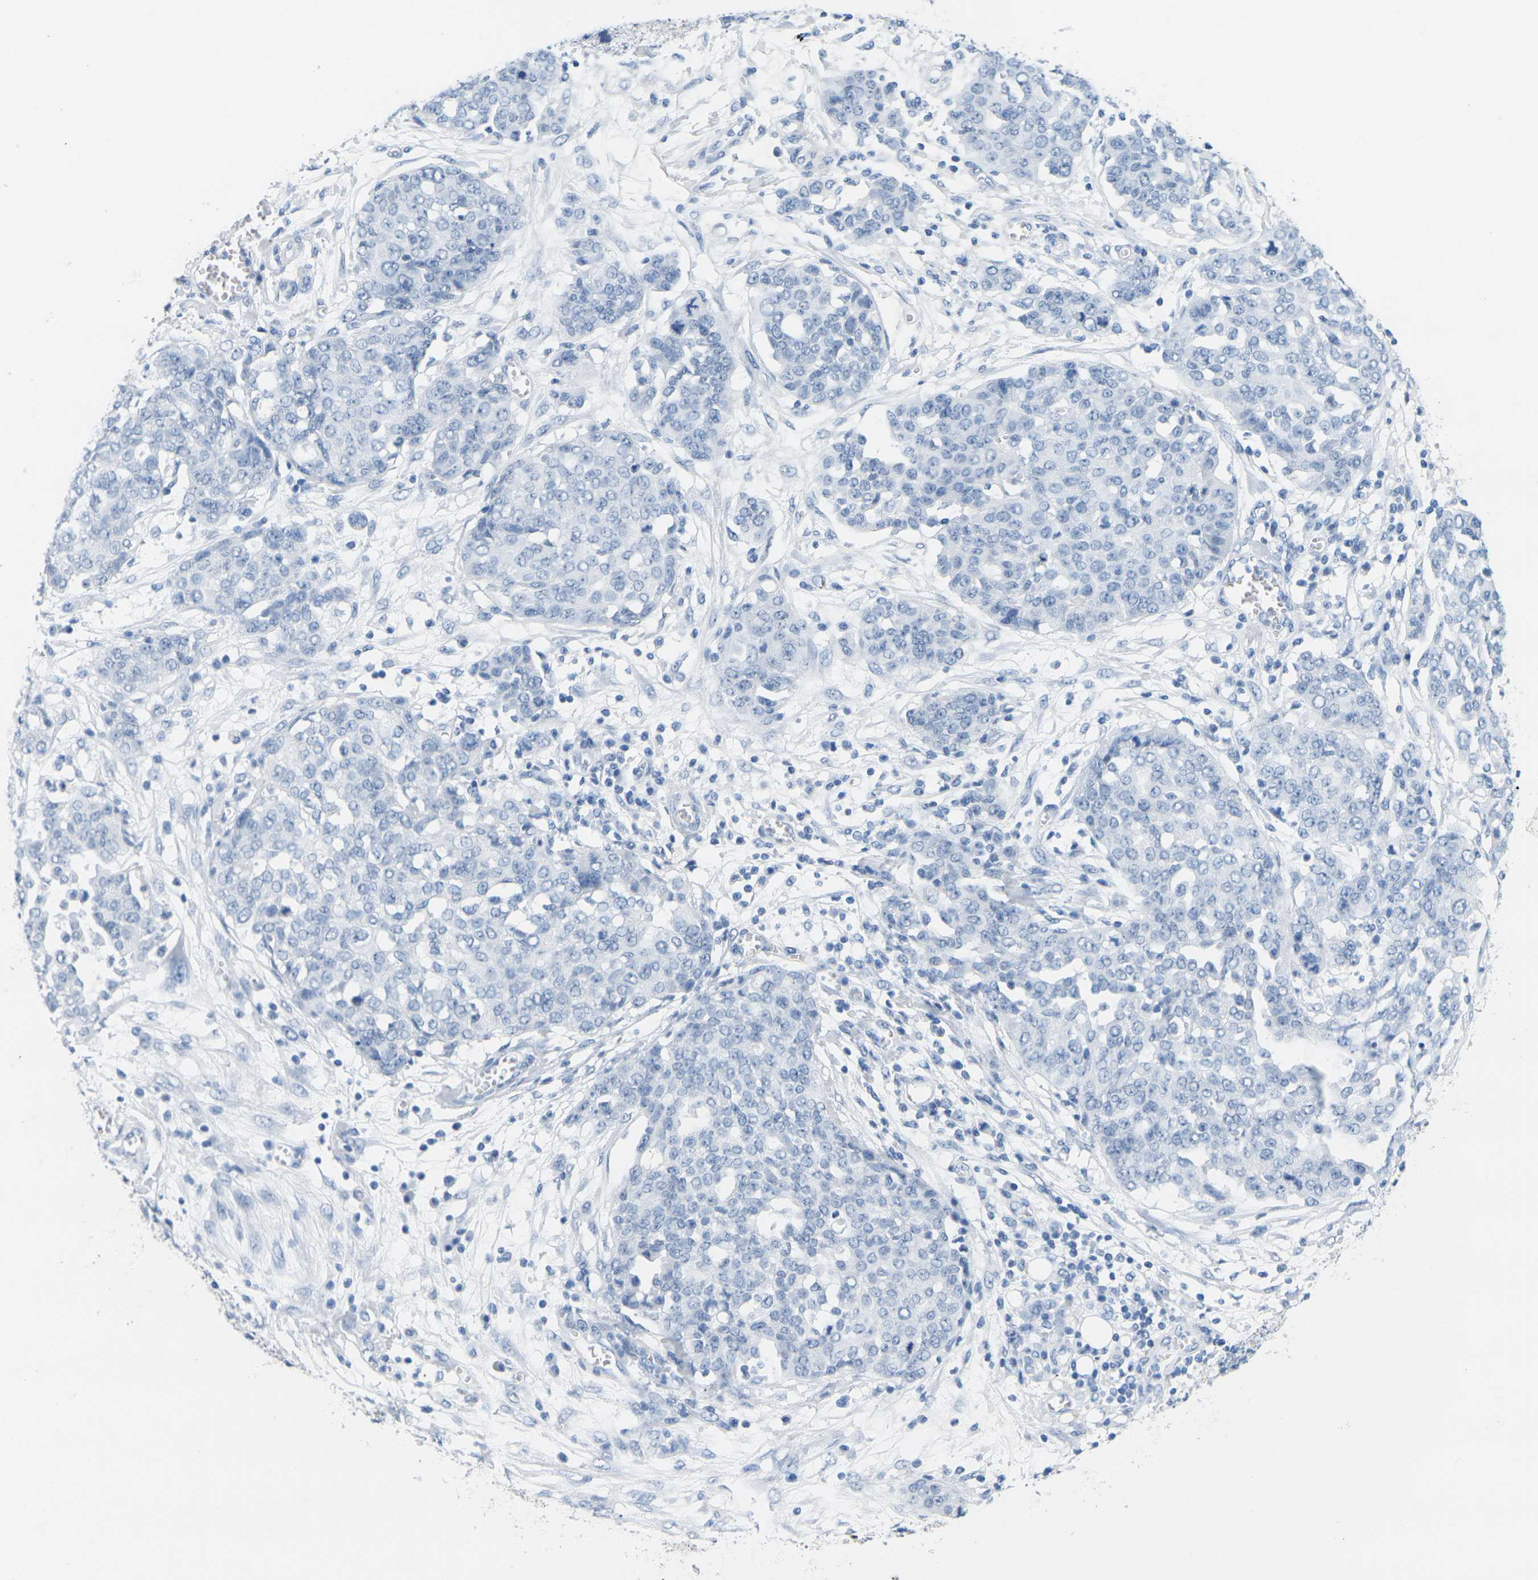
{"staining": {"intensity": "negative", "quantity": "none", "location": "none"}, "tissue": "ovarian cancer", "cell_type": "Tumor cells", "image_type": "cancer", "snomed": [{"axis": "morphology", "description": "Cystadenocarcinoma, serous, NOS"}, {"axis": "topography", "description": "Soft tissue"}, {"axis": "topography", "description": "Ovary"}], "caption": "Tumor cells are negative for brown protein staining in ovarian cancer (serous cystadenocarcinoma). Nuclei are stained in blue.", "gene": "CTAG1A", "patient": {"sex": "female", "age": 57}}